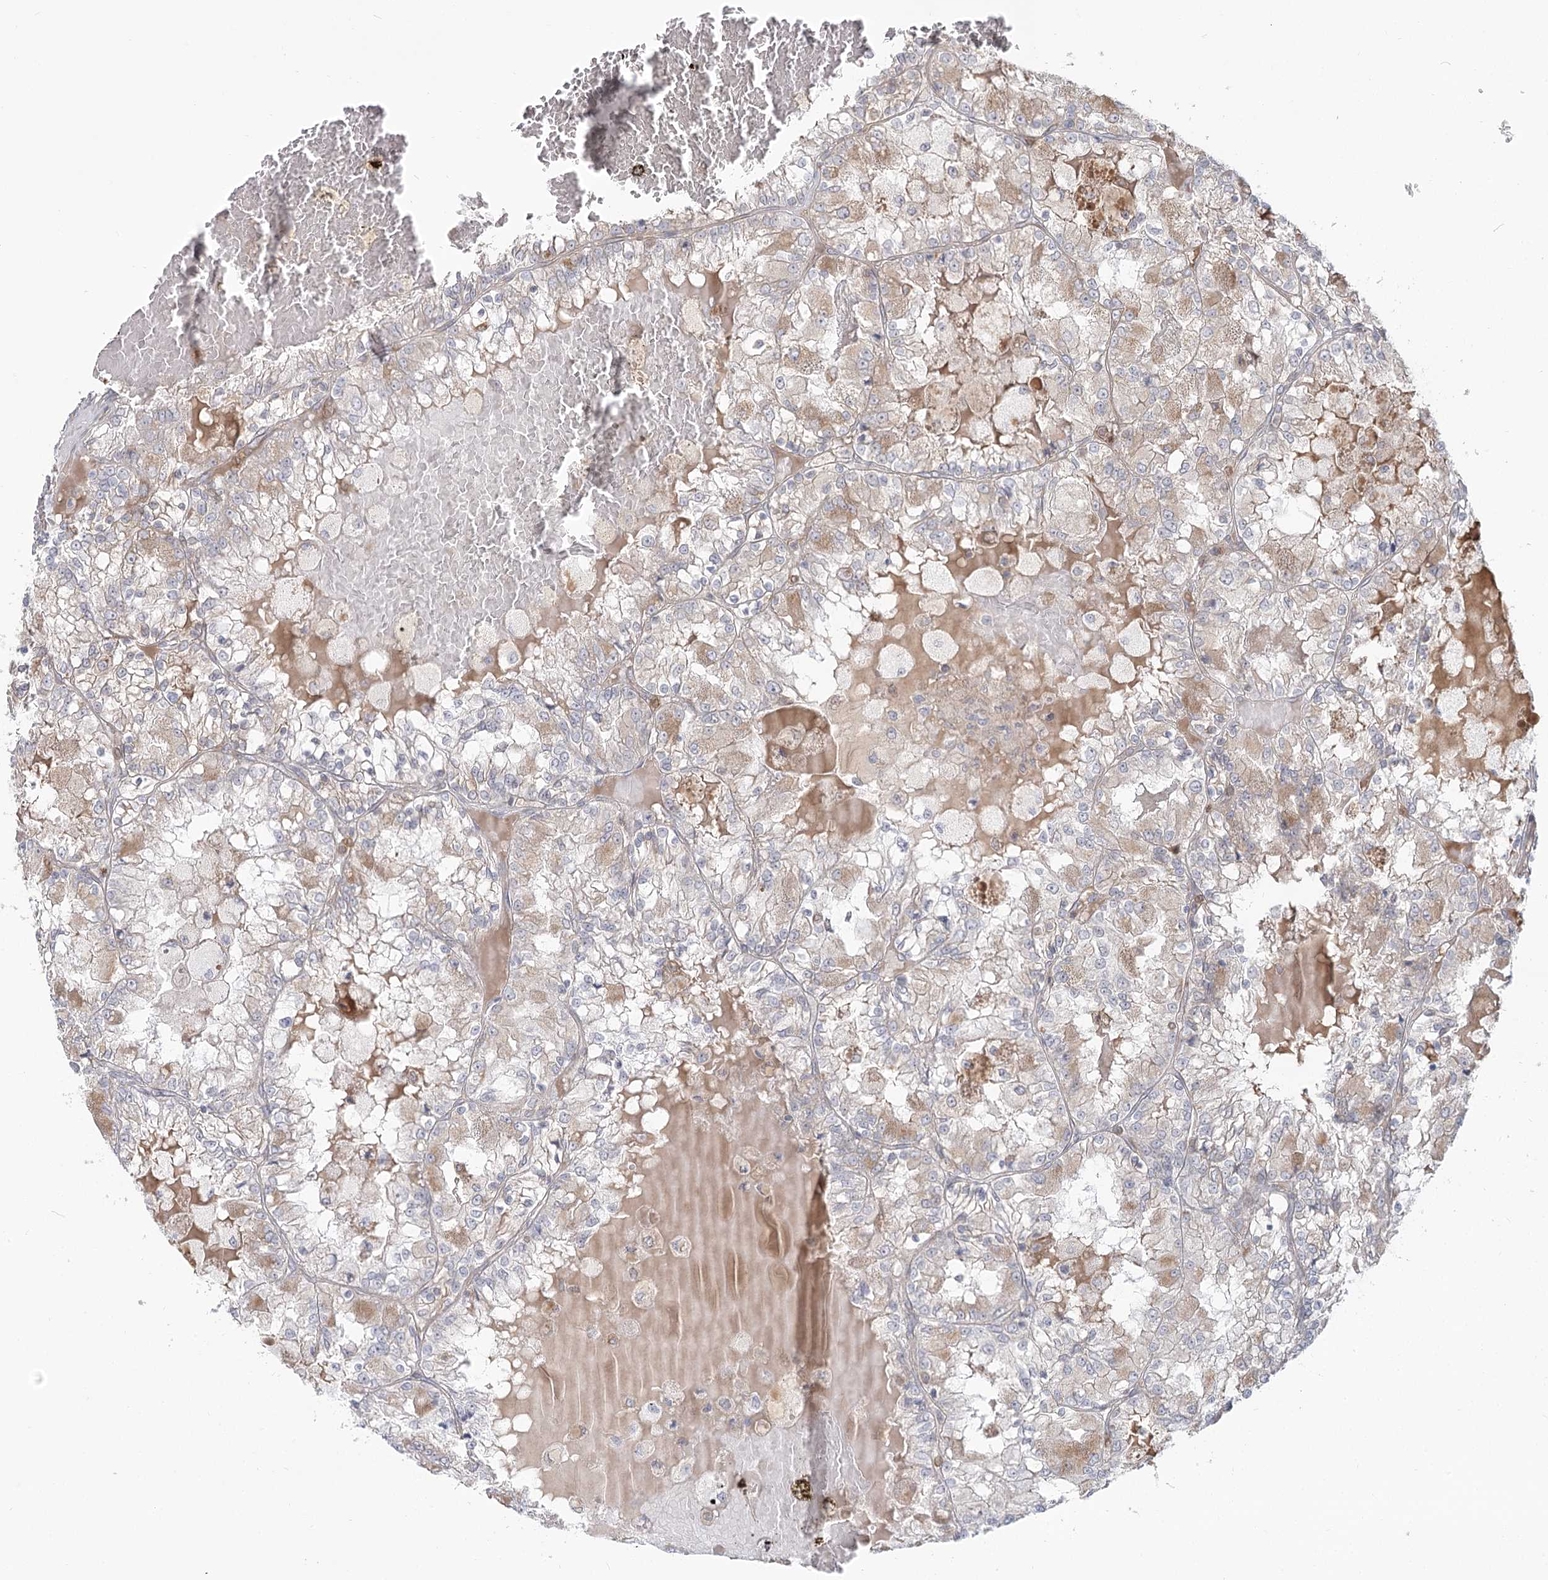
{"staining": {"intensity": "weak", "quantity": "<25%", "location": "cytoplasmic/membranous"}, "tissue": "renal cancer", "cell_type": "Tumor cells", "image_type": "cancer", "snomed": [{"axis": "morphology", "description": "Adenocarcinoma, NOS"}, {"axis": "topography", "description": "Kidney"}], "caption": "A photomicrograph of human adenocarcinoma (renal) is negative for staining in tumor cells. (DAB IHC visualized using brightfield microscopy, high magnification).", "gene": "MTMR3", "patient": {"sex": "female", "age": 56}}